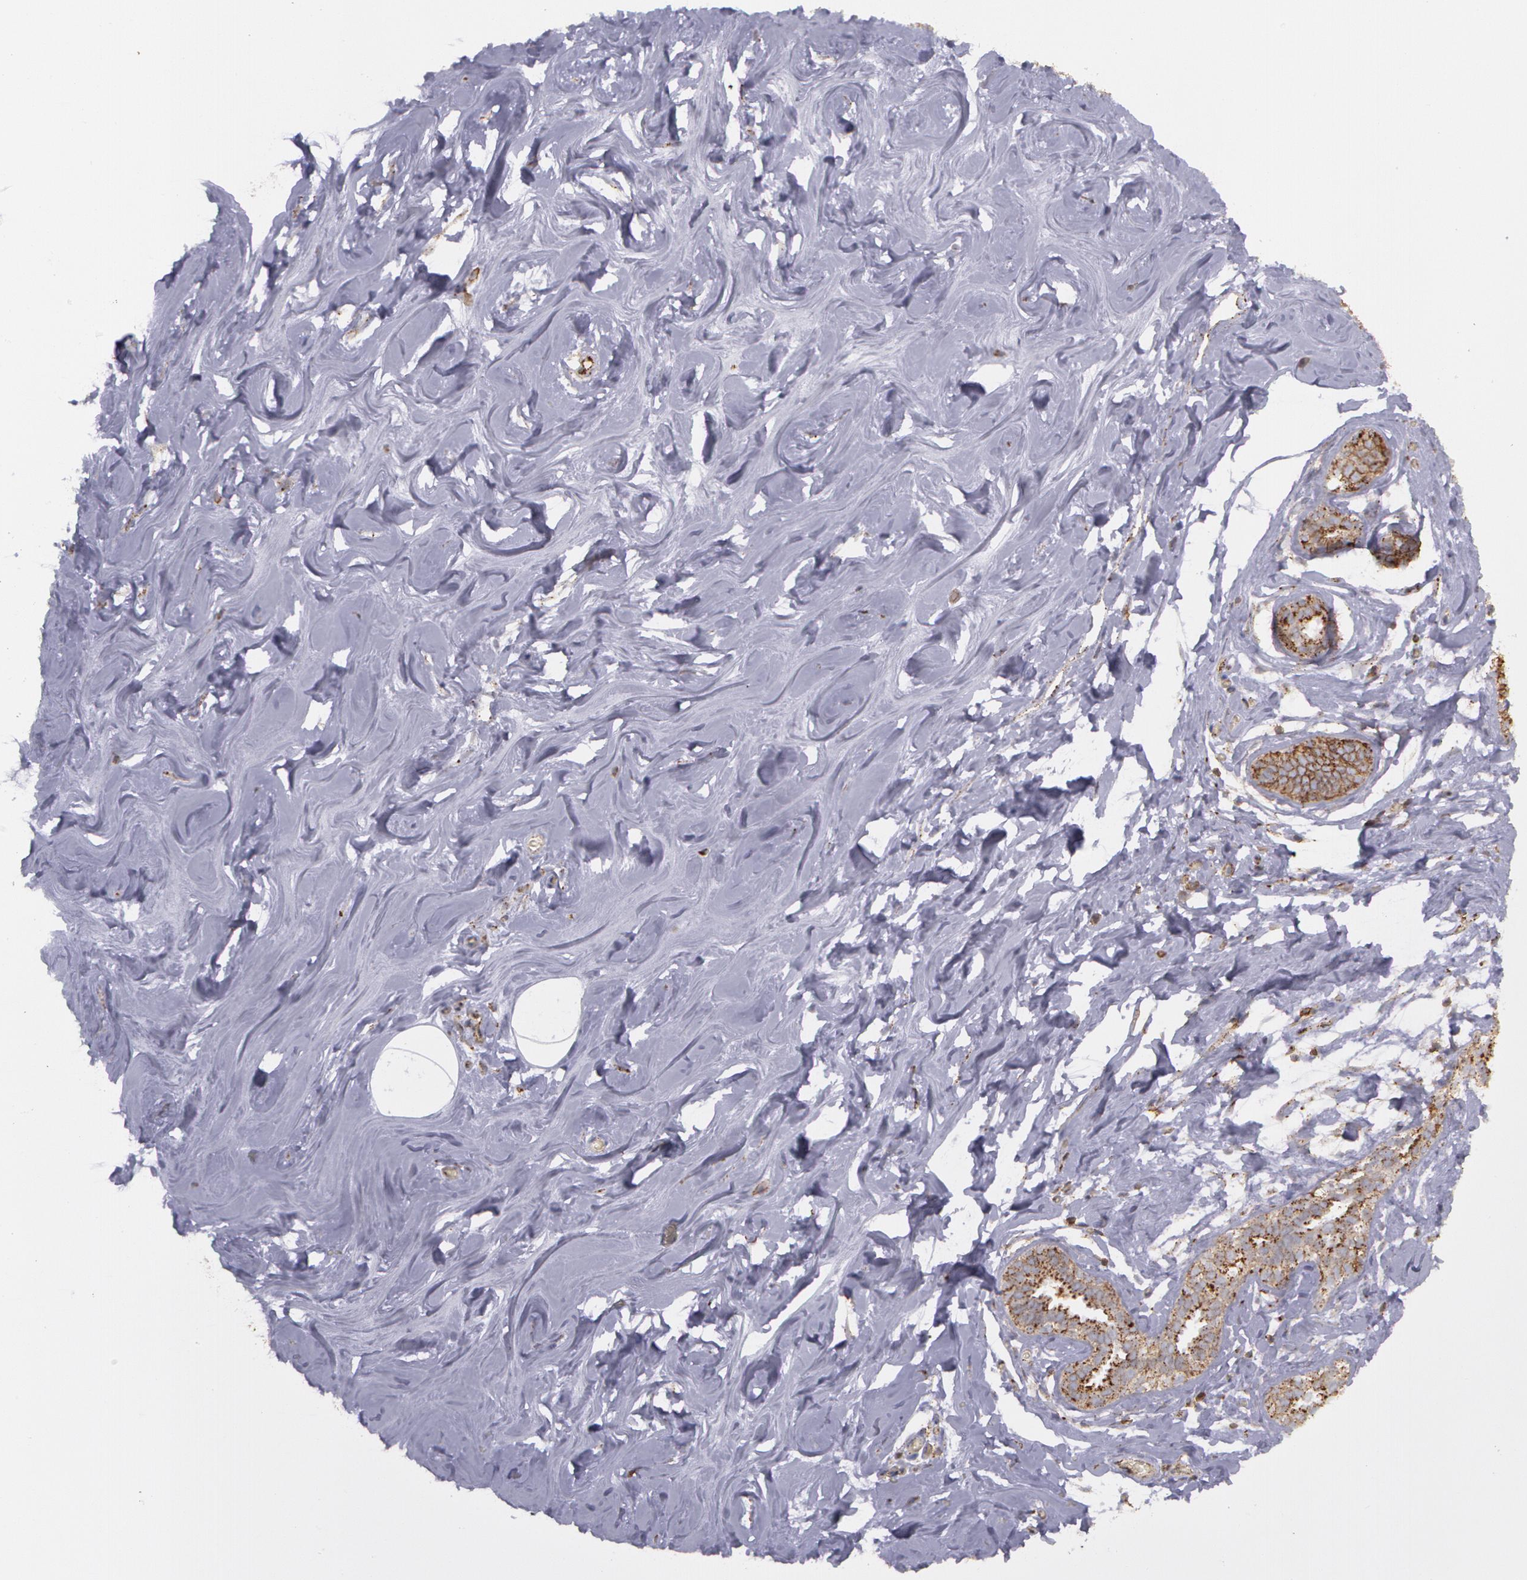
{"staining": {"intensity": "negative", "quantity": "none", "location": "none"}, "tissue": "breast", "cell_type": "Adipocytes", "image_type": "normal", "snomed": [{"axis": "morphology", "description": "Normal tissue, NOS"}, {"axis": "morphology", "description": "Fibrosis, NOS"}, {"axis": "topography", "description": "Breast"}], "caption": "Breast was stained to show a protein in brown. There is no significant expression in adipocytes. The staining was performed using DAB (3,3'-diaminobenzidine) to visualize the protein expression in brown, while the nuclei were stained in blue with hematoxylin (Magnification: 20x).", "gene": "FLOT2", "patient": {"sex": "female", "age": 39}}